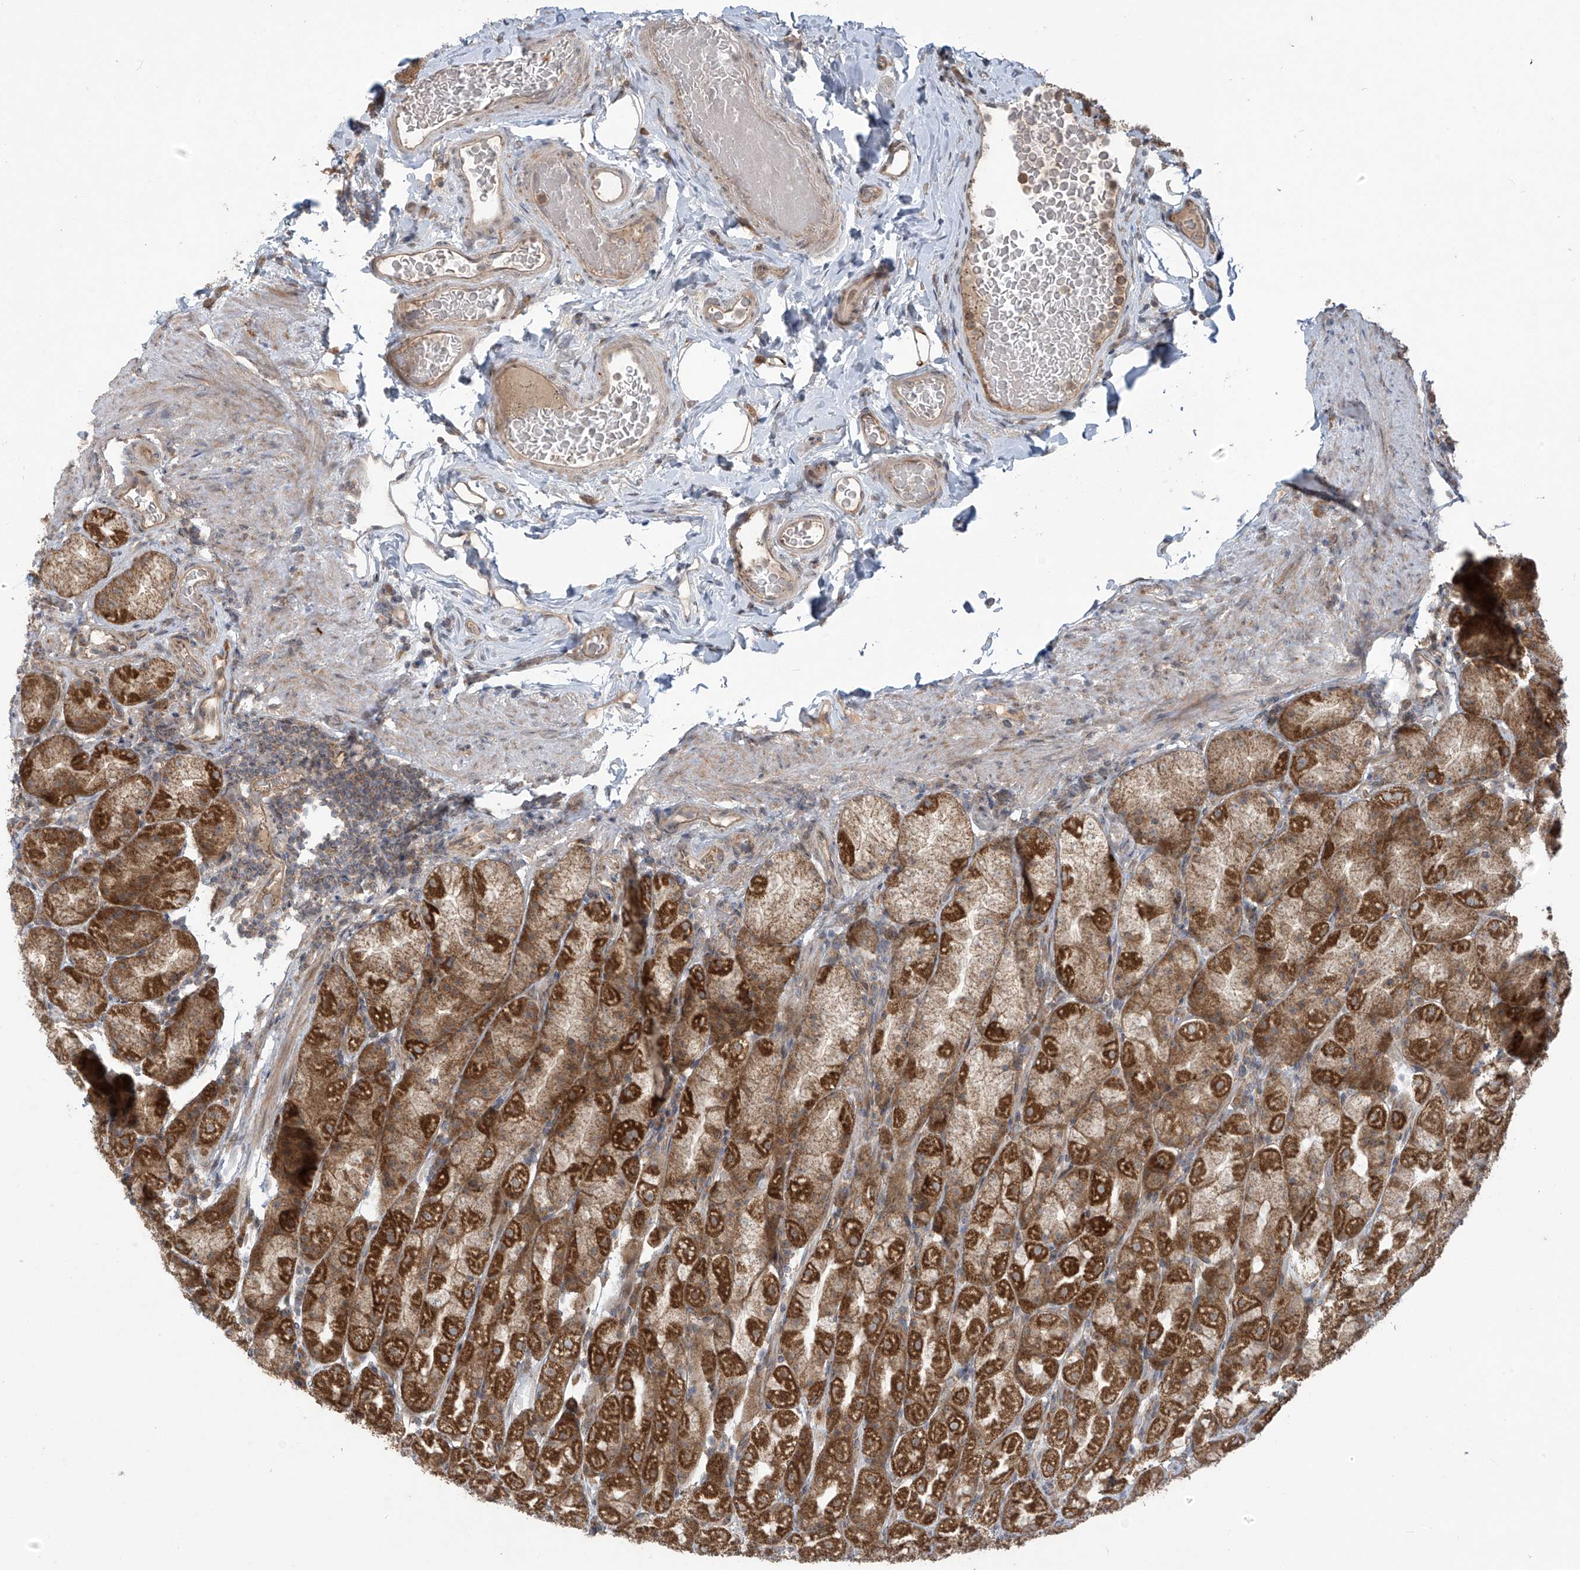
{"staining": {"intensity": "strong", "quantity": ">75%", "location": "cytoplasmic/membranous"}, "tissue": "stomach", "cell_type": "Glandular cells", "image_type": "normal", "snomed": [{"axis": "morphology", "description": "Normal tissue, NOS"}, {"axis": "topography", "description": "Stomach, upper"}], "caption": "A high-resolution histopathology image shows IHC staining of benign stomach, which shows strong cytoplasmic/membranous expression in about >75% of glandular cells. The staining was performed using DAB, with brown indicating positive protein expression. Nuclei are stained blue with hematoxylin.", "gene": "KATNIP", "patient": {"sex": "male", "age": 68}}